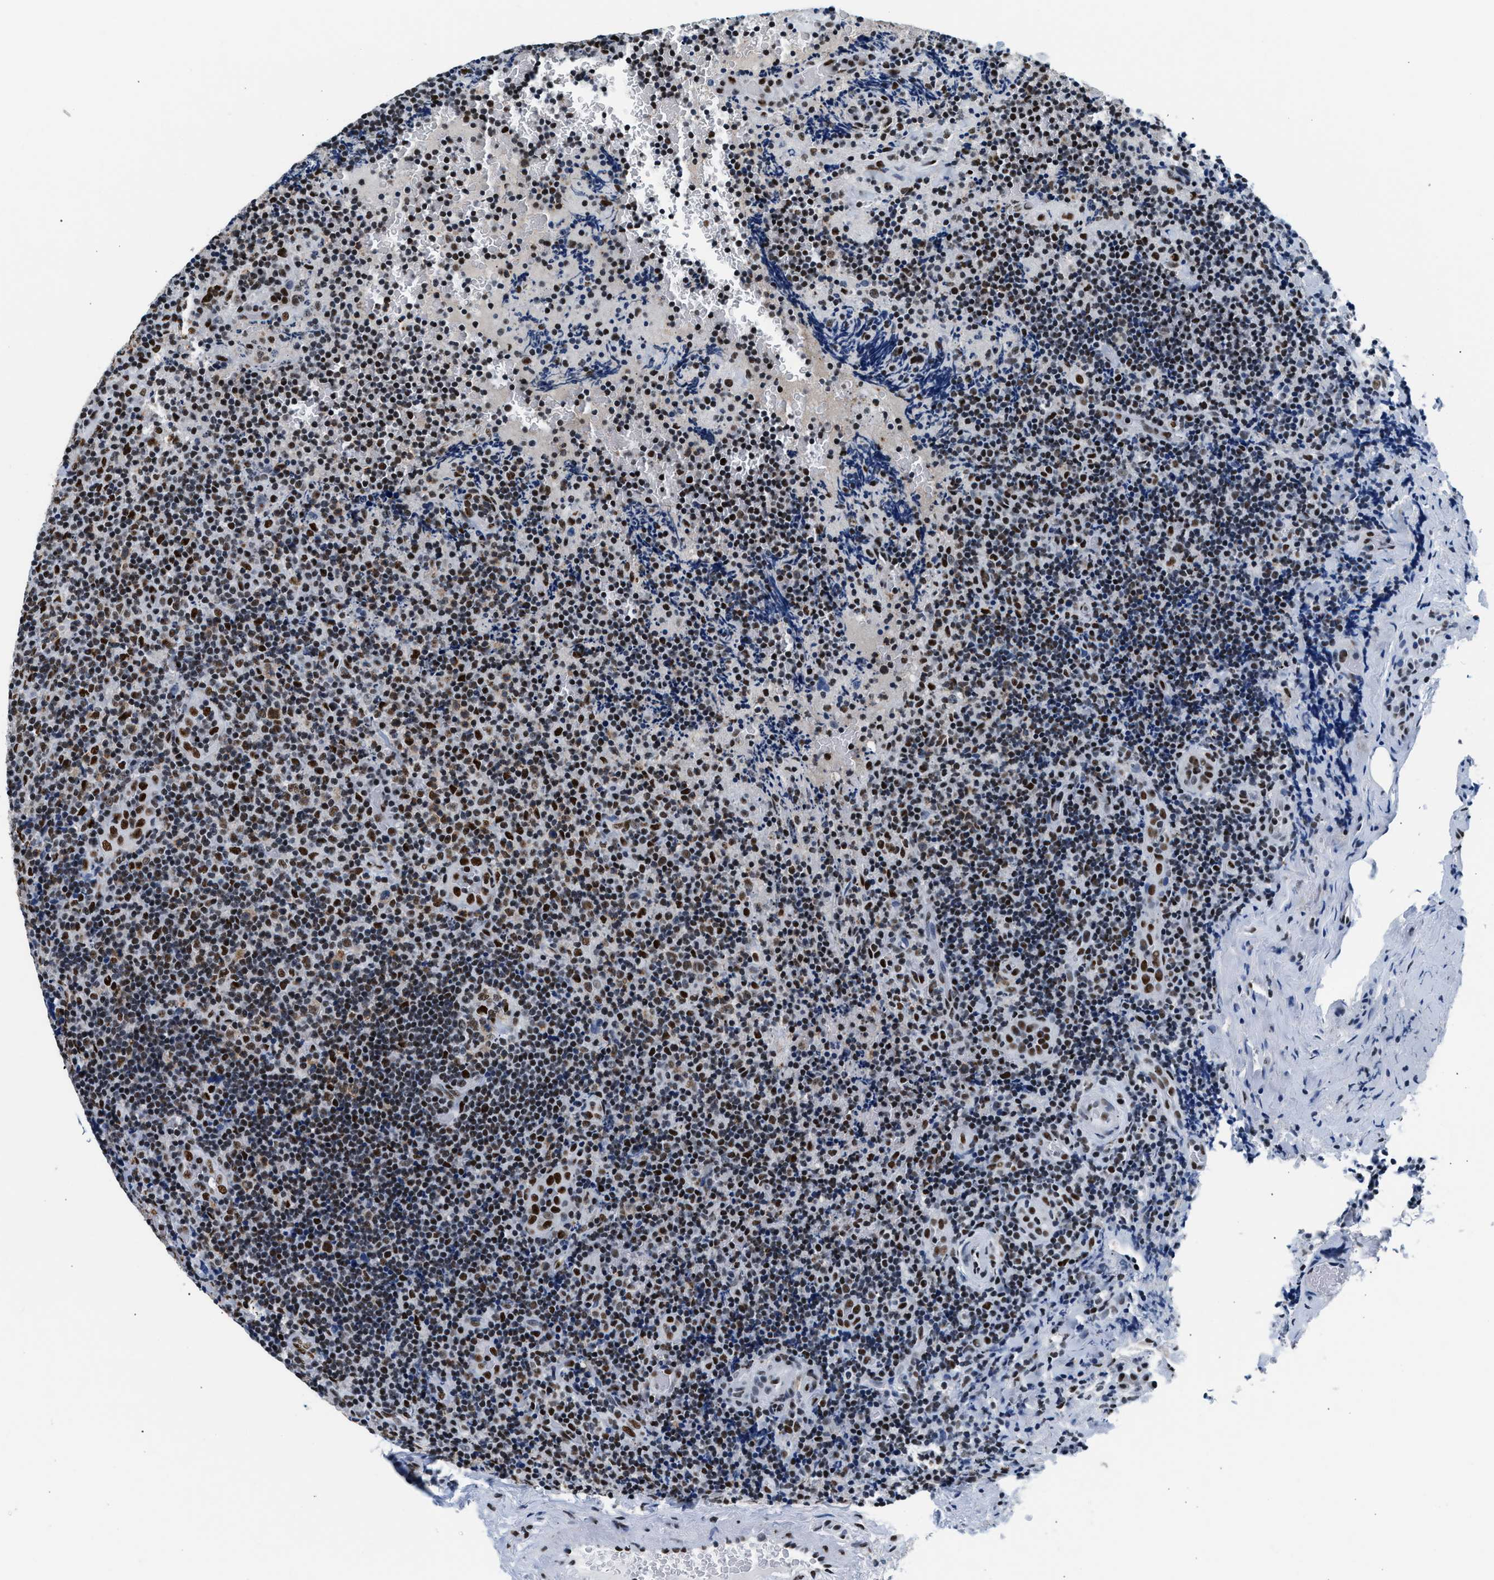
{"staining": {"intensity": "strong", "quantity": "25%-75%", "location": "nuclear"}, "tissue": "lymphoma", "cell_type": "Tumor cells", "image_type": "cancer", "snomed": [{"axis": "morphology", "description": "Malignant lymphoma, non-Hodgkin's type, High grade"}, {"axis": "topography", "description": "Tonsil"}], "caption": "Lymphoma stained with a brown dye exhibits strong nuclear positive positivity in approximately 25%-75% of tumor cells.", "gene": "RAD50", "patient": {"sex": "female", "age": 36}}